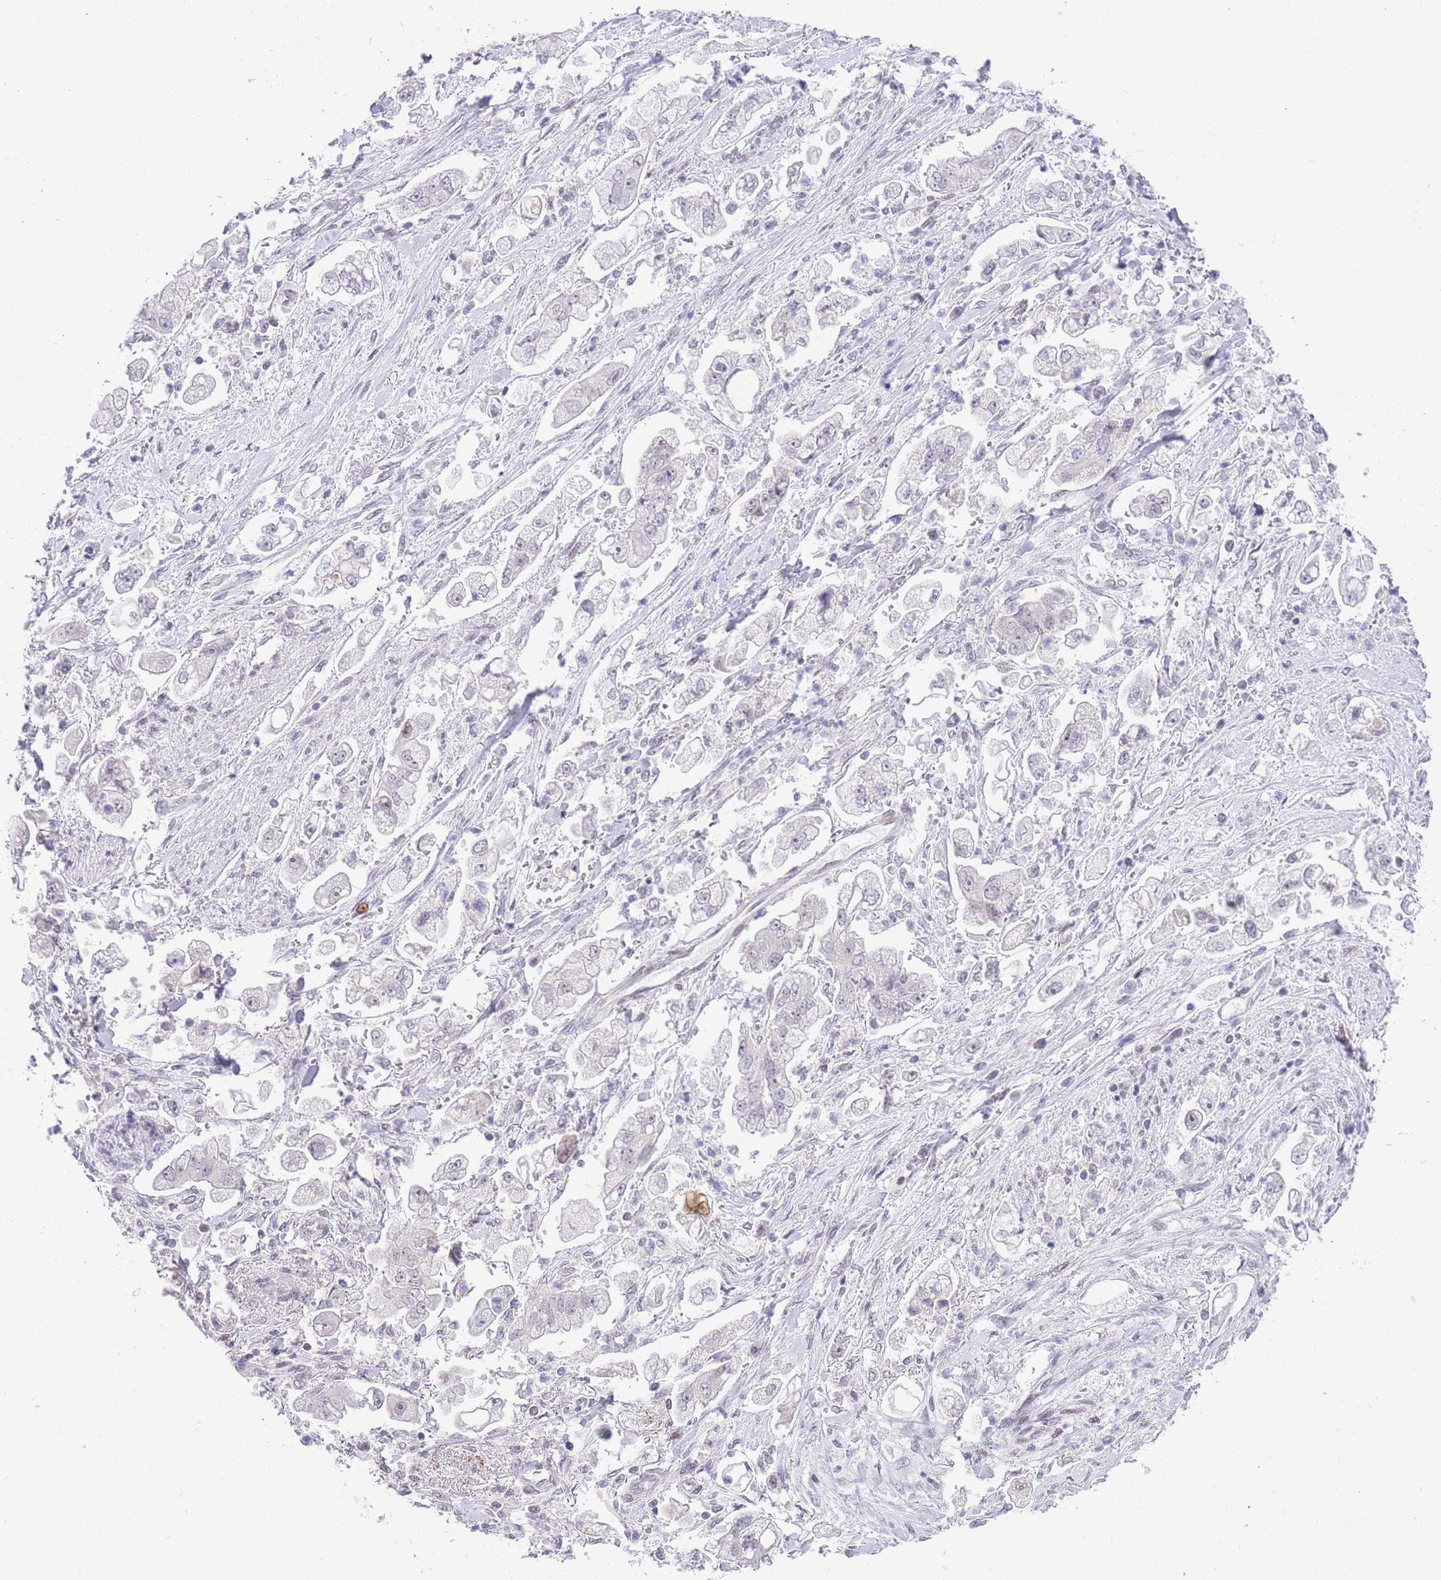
{"staining": {"intensity": "negative", "quantity": "none", "location": "none"}, "tissue": "stomach cancer", "cell_type": "Tumor cells", "image_type": "cancer", "snomed": [{"axis": "morphology", "description": "Adenocarcinoma, NOS"}, {"axis": "topography", "description": "Stomach"}], "caption": "Human stomach cancer stained for a protein using immunohistochemistry (IHC) exhibits no staining in tumor cells.", "gene": "STK39", "patient": {"sex": "male", "age": 62}}